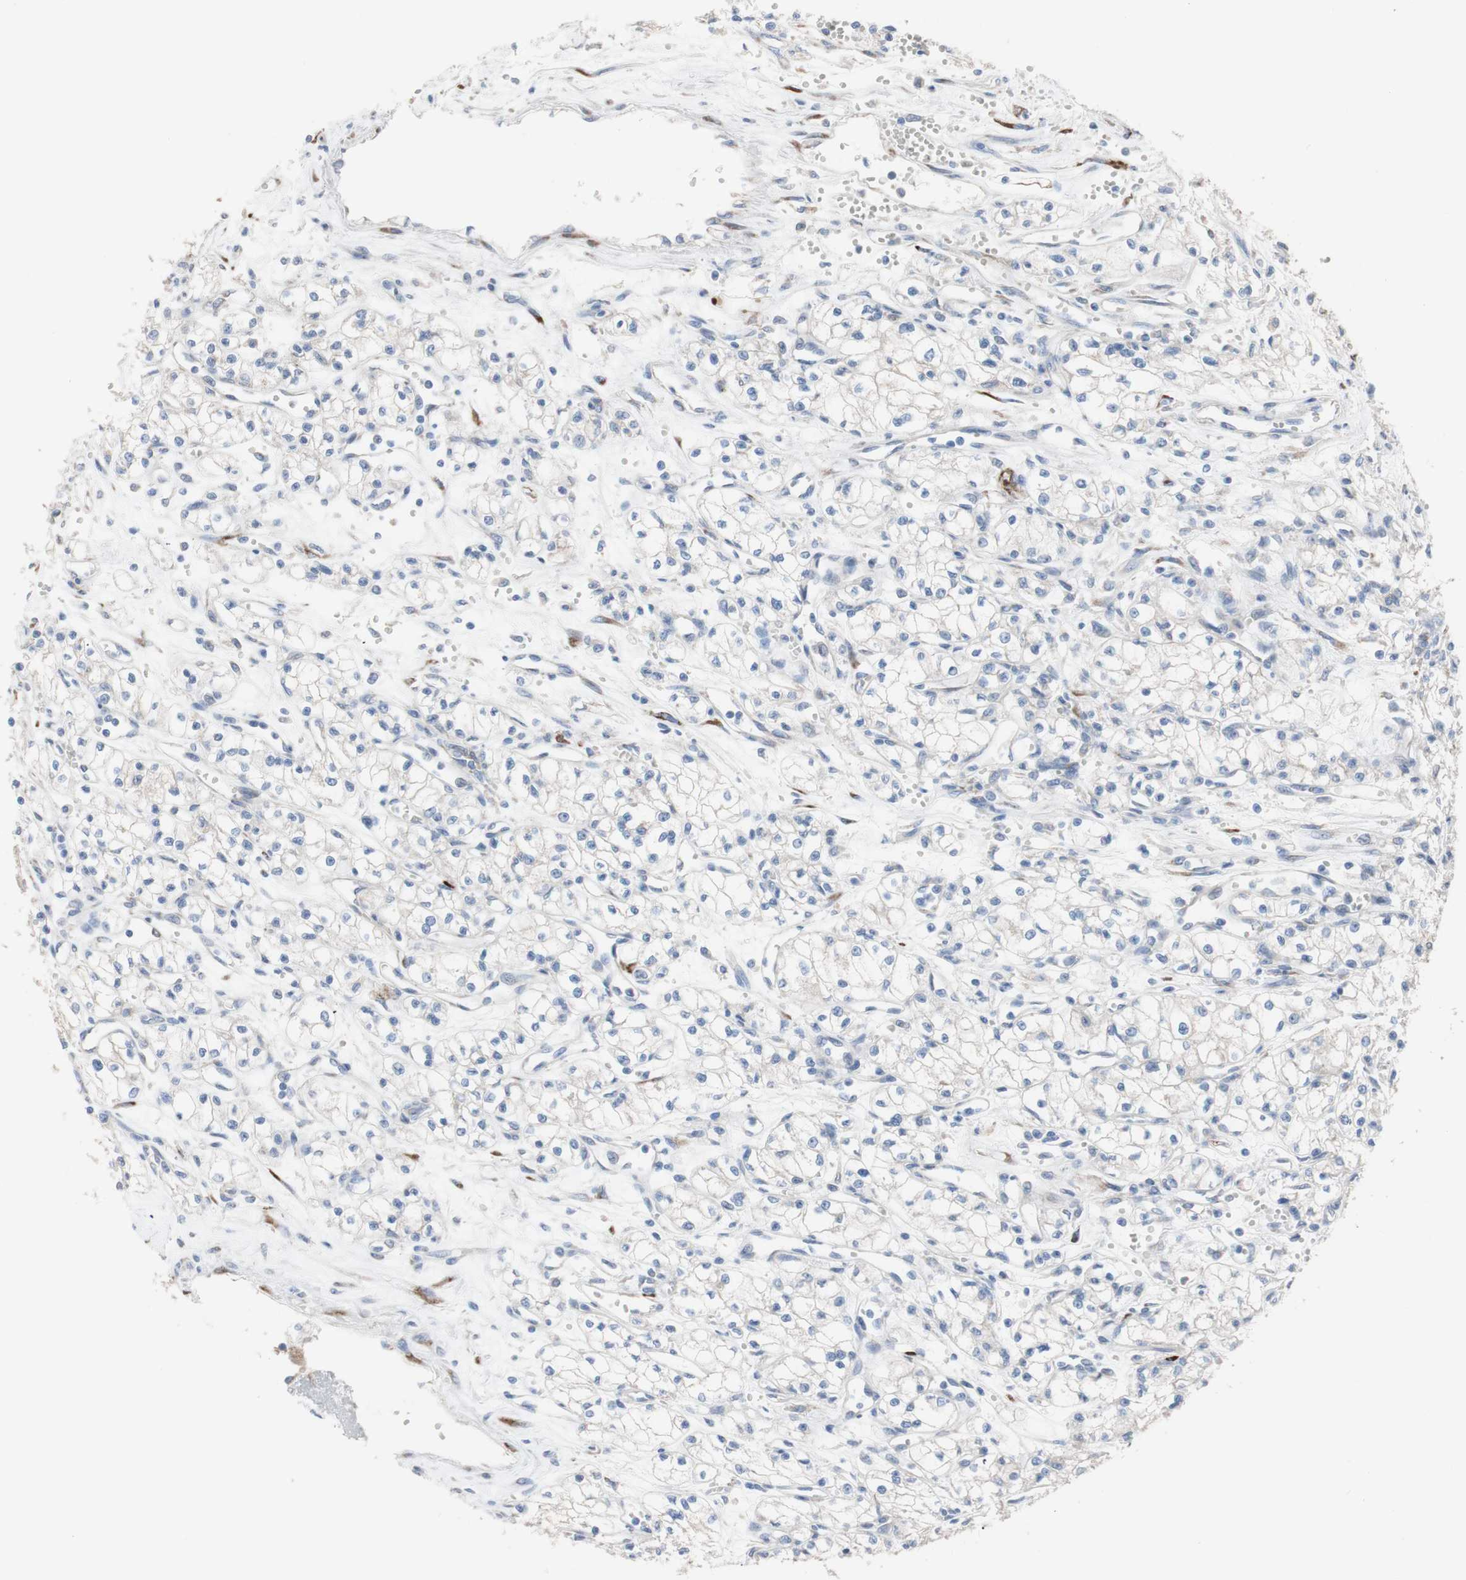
{"staining": {"intensity": "negative", "quantity": "none", "location": "none"}, "tissue": "renal cancer", "cell_type": "Tumor cells", "image_type": "cancer", "snomed": [{"axis": "morphology", "description": "Normal tissue, NOS"}, {"axis": "morphology", "description": "Adenocarcinoma, NOS"}, {"axis": "topography", "description": "Kidney"}], "caption": "Immunohistochemical staining of renal cancer (adenocarcinoma) exhibits no significant expression in tumor cells.", "gene": "AGPAT5", "patient": {"sex": "male", "age": 59}}